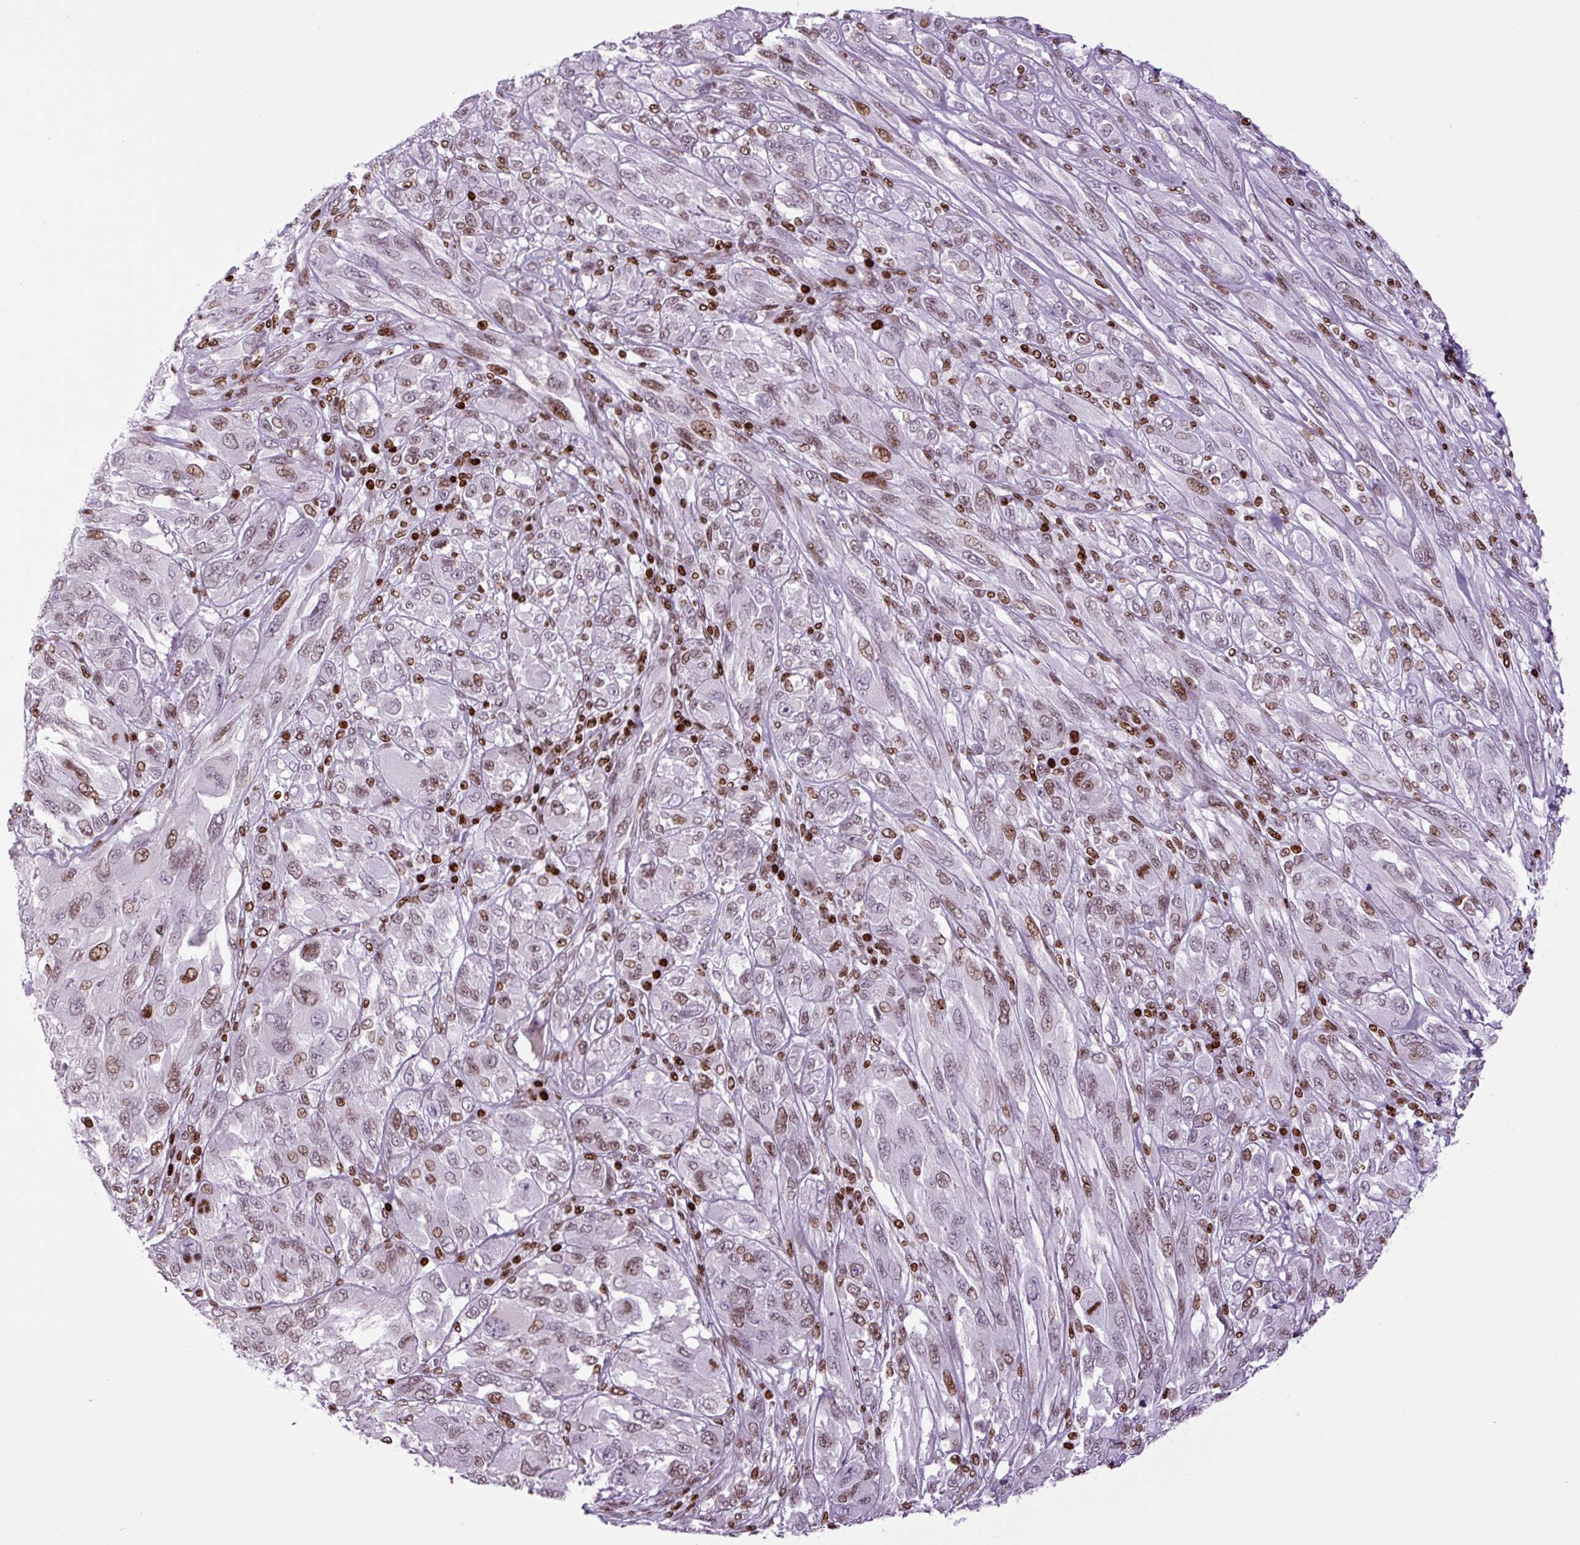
{"staining": {"intensity": "moderate", "quantity": "<25%", "location": "nuclear"}, "tissue": "melanoma", "cell_type": "Tumor cells", "image_type": "cancer", "snomed": [{"axis": "morphology", "description": "Malignant melanoma, NOS"}, {"axis": "topography", "description": "Skin"}], "caption": "The histopathology image reveals immunohistochemical staining of melanoma. There is moderate nuclear positivity is appreciated in approximately <25% of tumor cells. The staining was performed using DAB (3,3'-diaminobenzidine), with brown indicating positive protein expression. Nuclei are stained blue with hematoxylin.", "gene": "H1-3", "patient": {"sex": "female", "age": 91}}